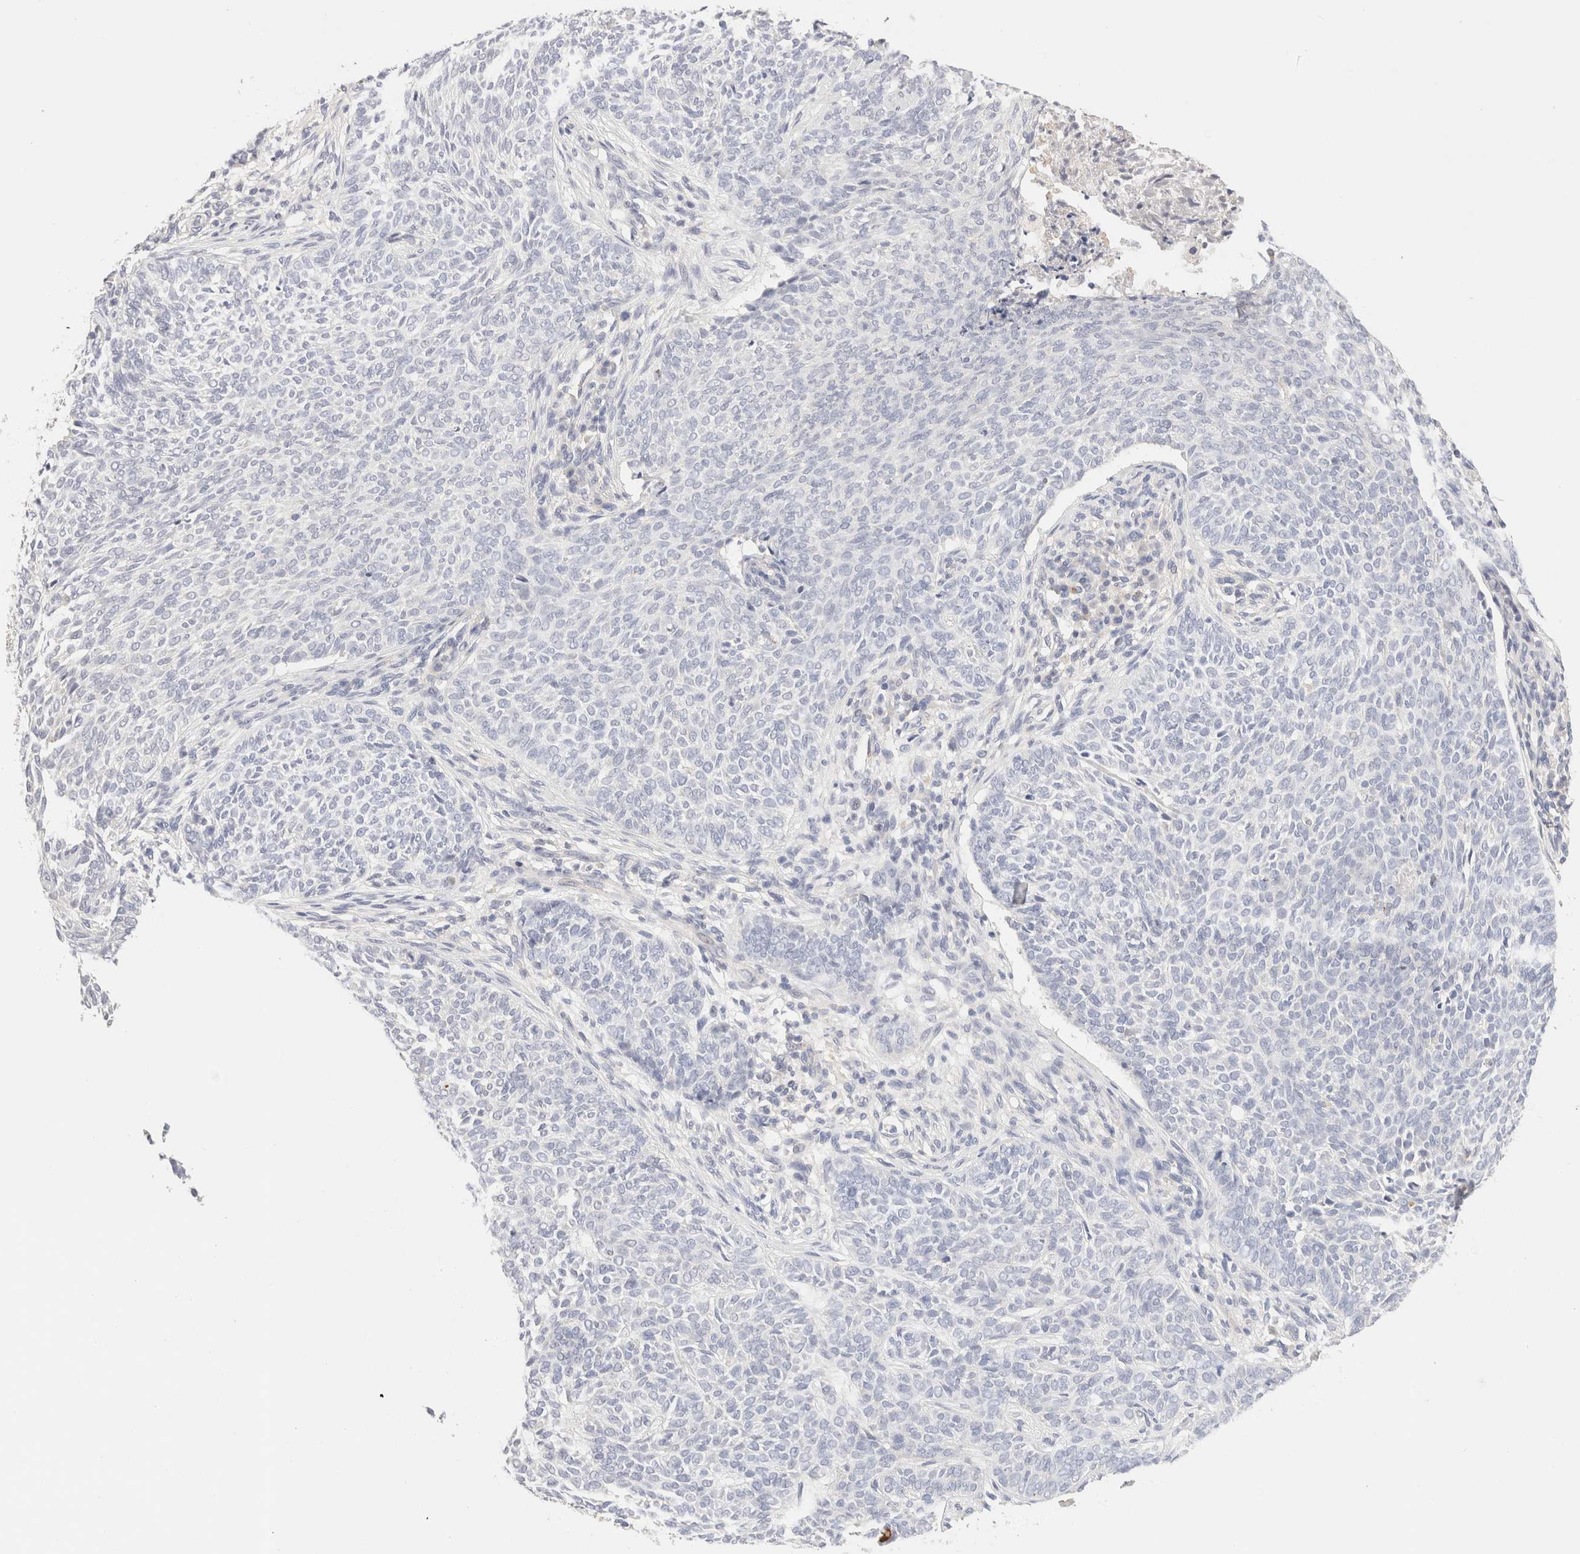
{"staining": {"intensity": "negative", "quantity": "none", "location": "none"}, "tissue": "skin cancer", "cell_type": "Tumor cells", "image_type": "cancer", "snomed": [{"axis": "morphology", "description": "Basal cell carcinoma"}, {"axis": "topography", "description": "Skin"}], "caption": "A photomicrograph of basal cell carcinoma (skin) stained for a protein displays no brown staining in tumor cells.", "gene": "SCGB2A2", "patient": {"sex": "male", "age": 87}}